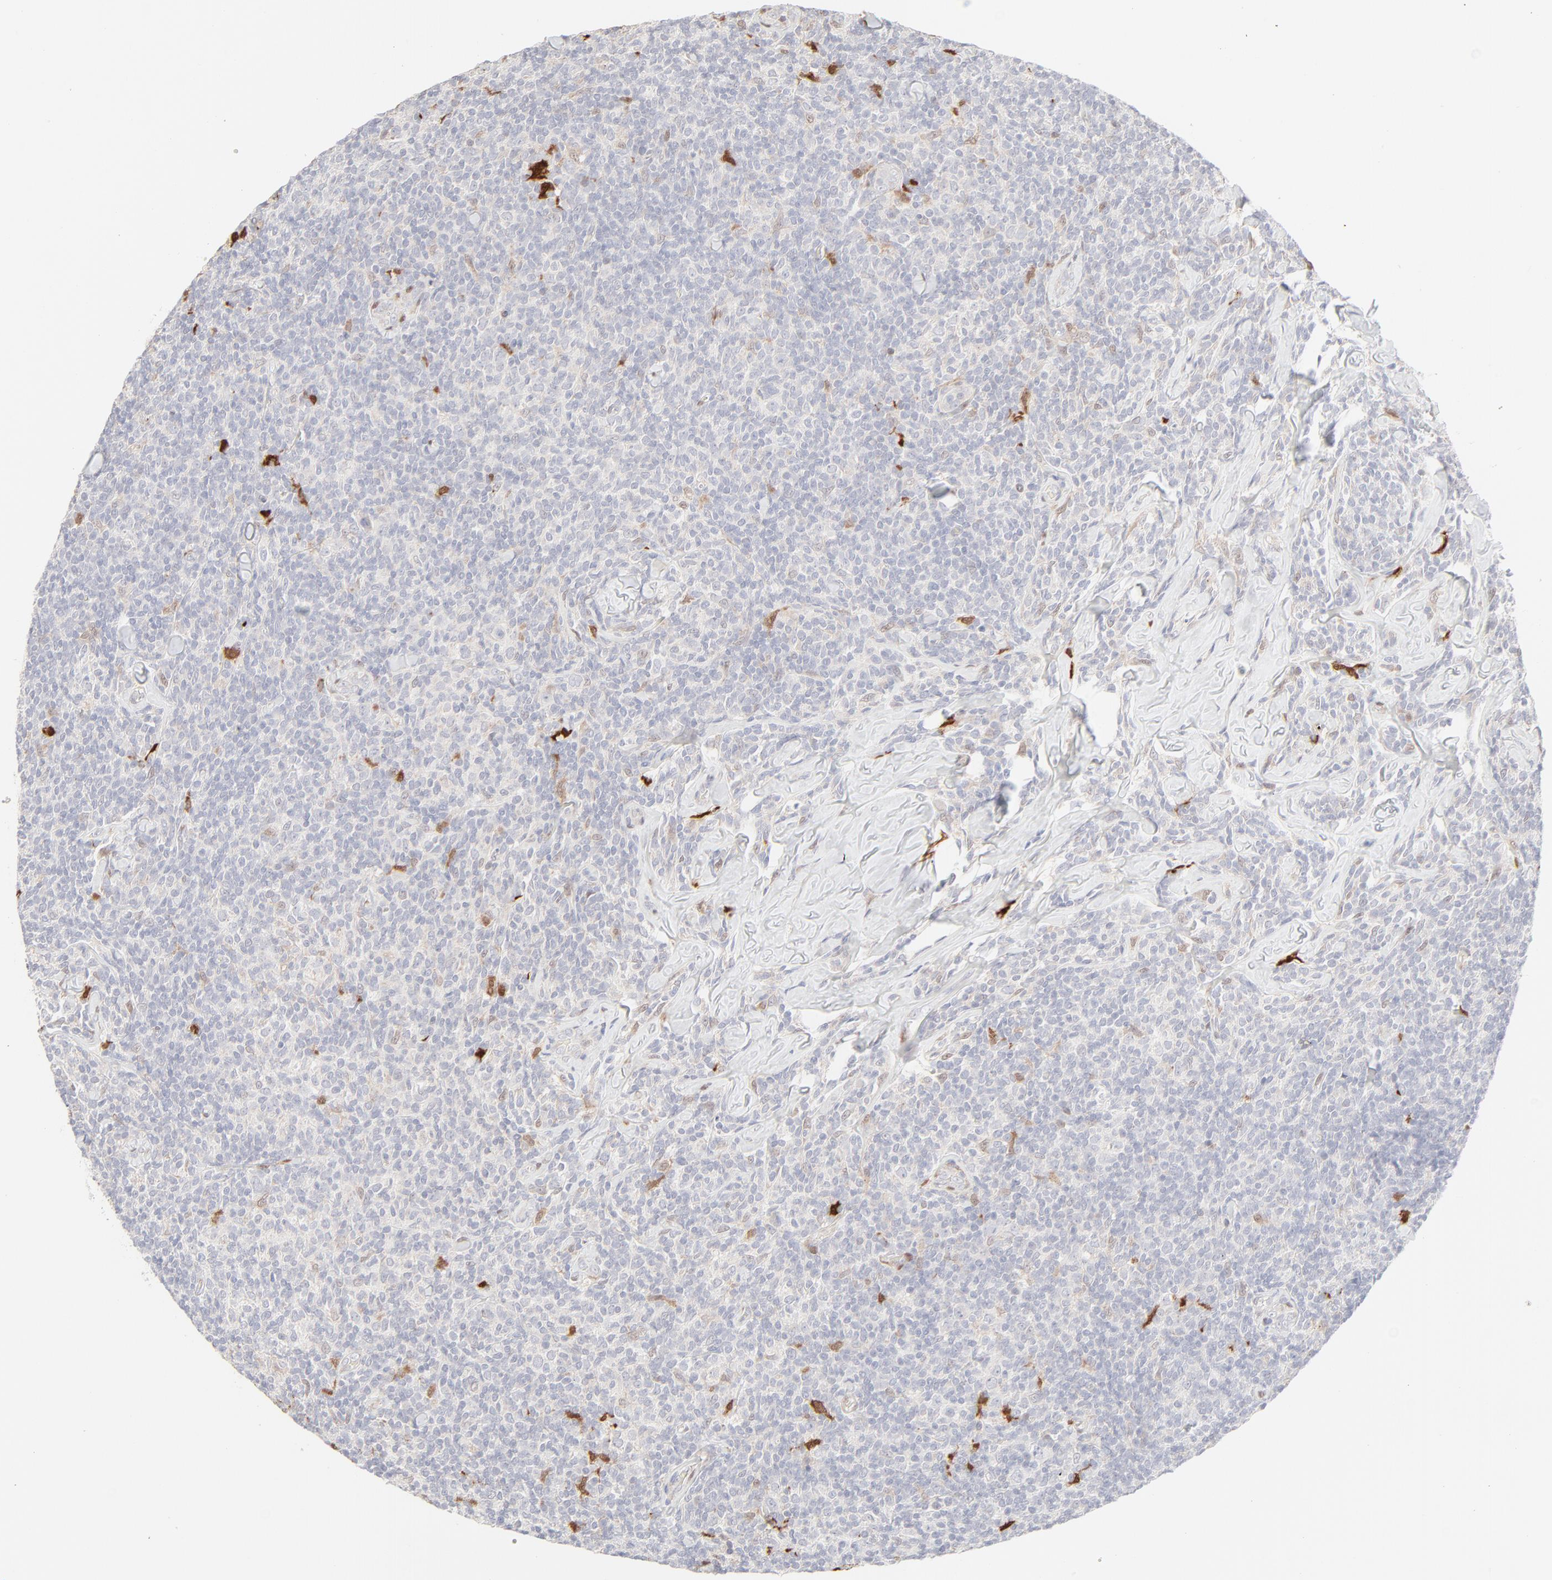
{"staining": {"intensity": "negative", "quantity": "none", "location": "none"}, "tissue": "lymphoma", "cell_type": "Tumor cells", "image_type": "cancer", "snomed": [{"axis": "morphology", "description": "Malignant lymphoma, non-Hodgkin's type, Low grade"}, {"axis": "topography", "description": "Lymph node"}], "caption": "IHC of low-grade malignant lymphoma, non-Hodgkin's type reveals no expression in tumor cells.", "gene": "LGALS2", "patient": {"sex": "female", "age": 56}}